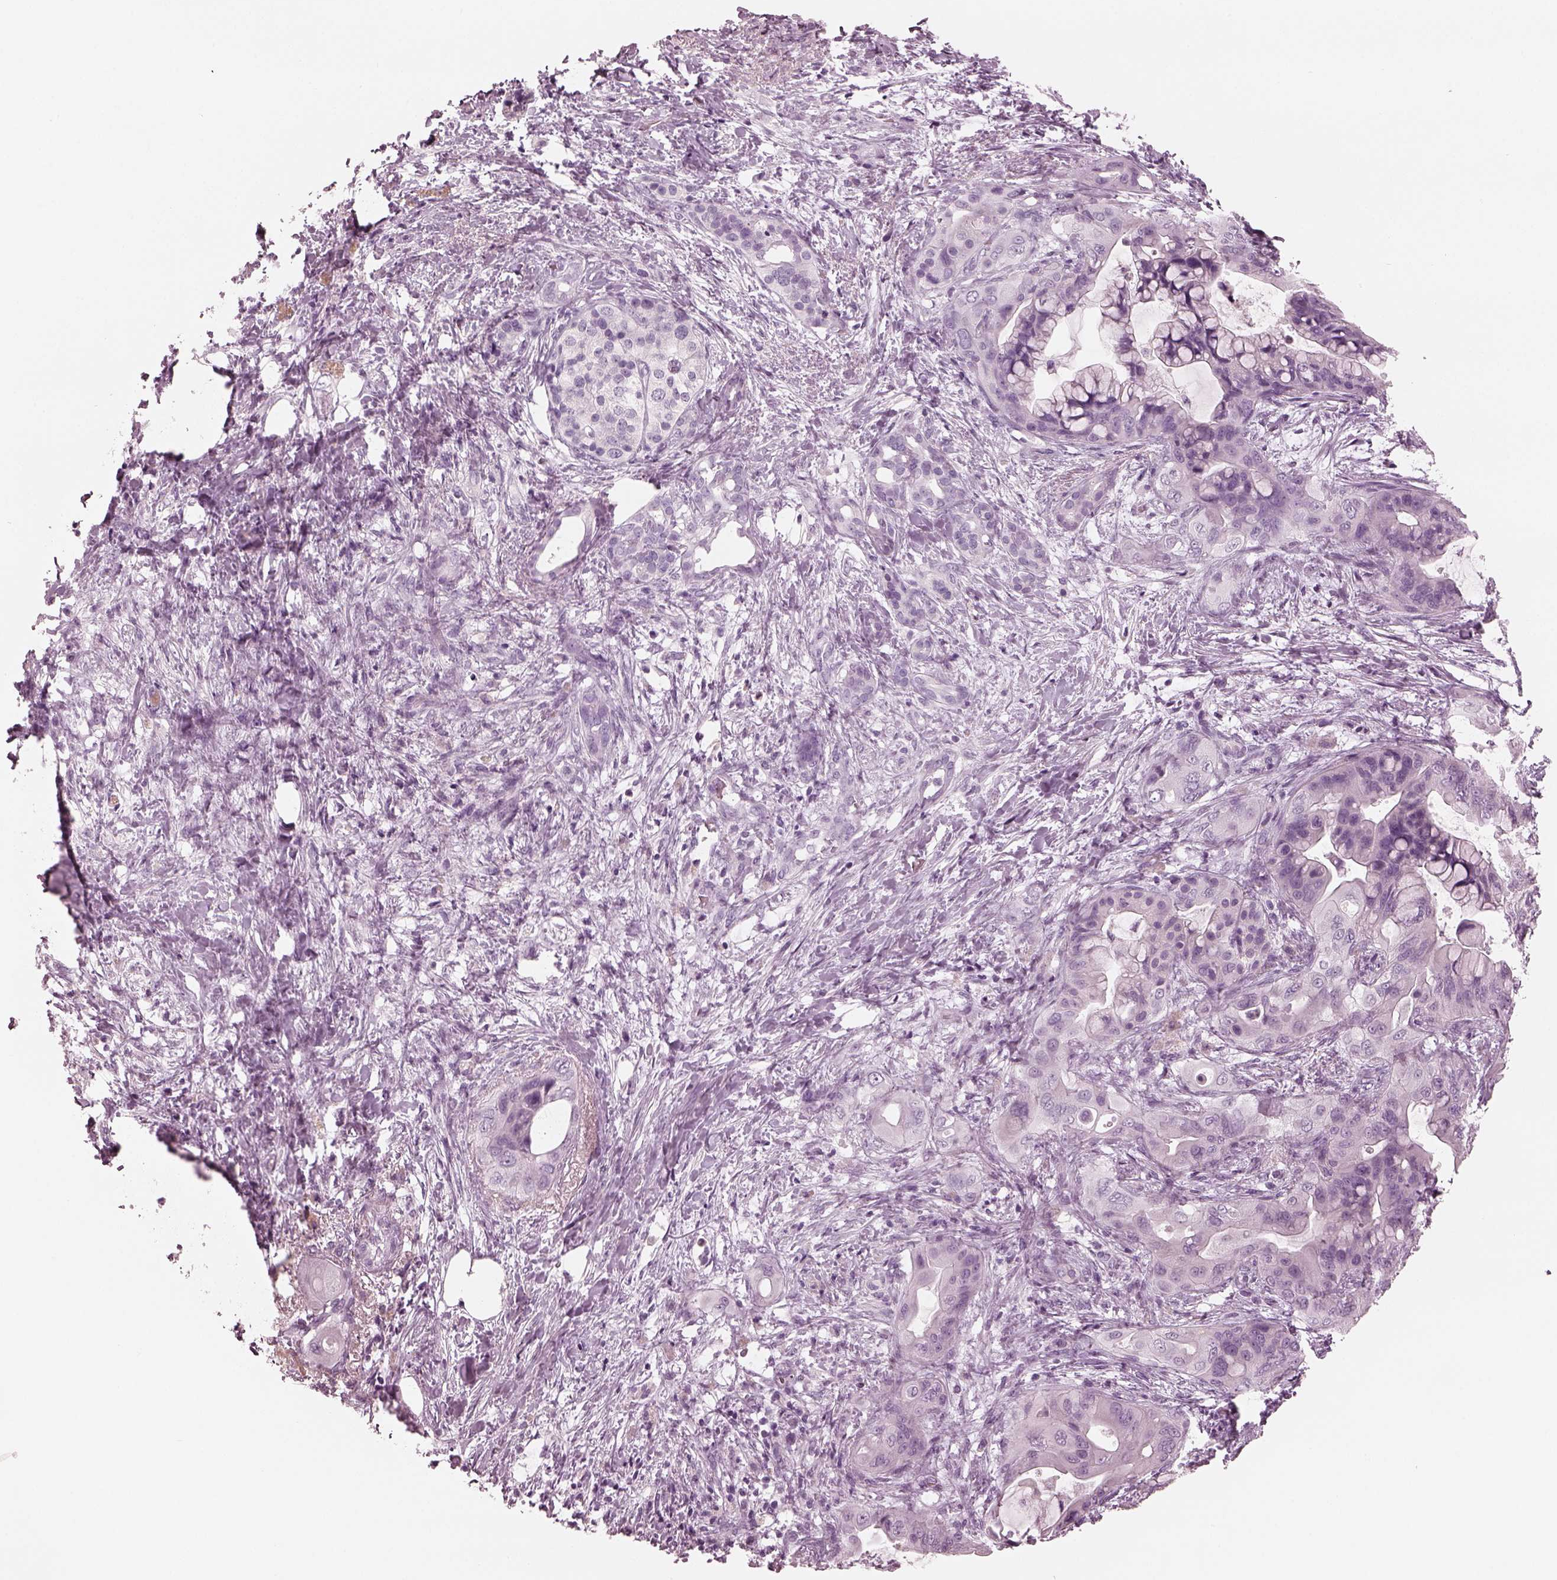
{"staining": {"intensity": "negative", "quantity": "none", "location": "none"}, "tissue": "pancreatic cancer", "cell_type": "Tumor cells", "image_type": "cancer", "snomed": [{"axis": "morphology", "description": "Adenocarcinoma, NOS"}, {"axis": "topography", "description": "Pancreas"}], "caption": "A photomicrograph of human pancreatic cancer (adenocarcinoma) is negative for staining in tumor cells.", "gene": "CSH1", "patient": {"sex": "male", "age": 71}}